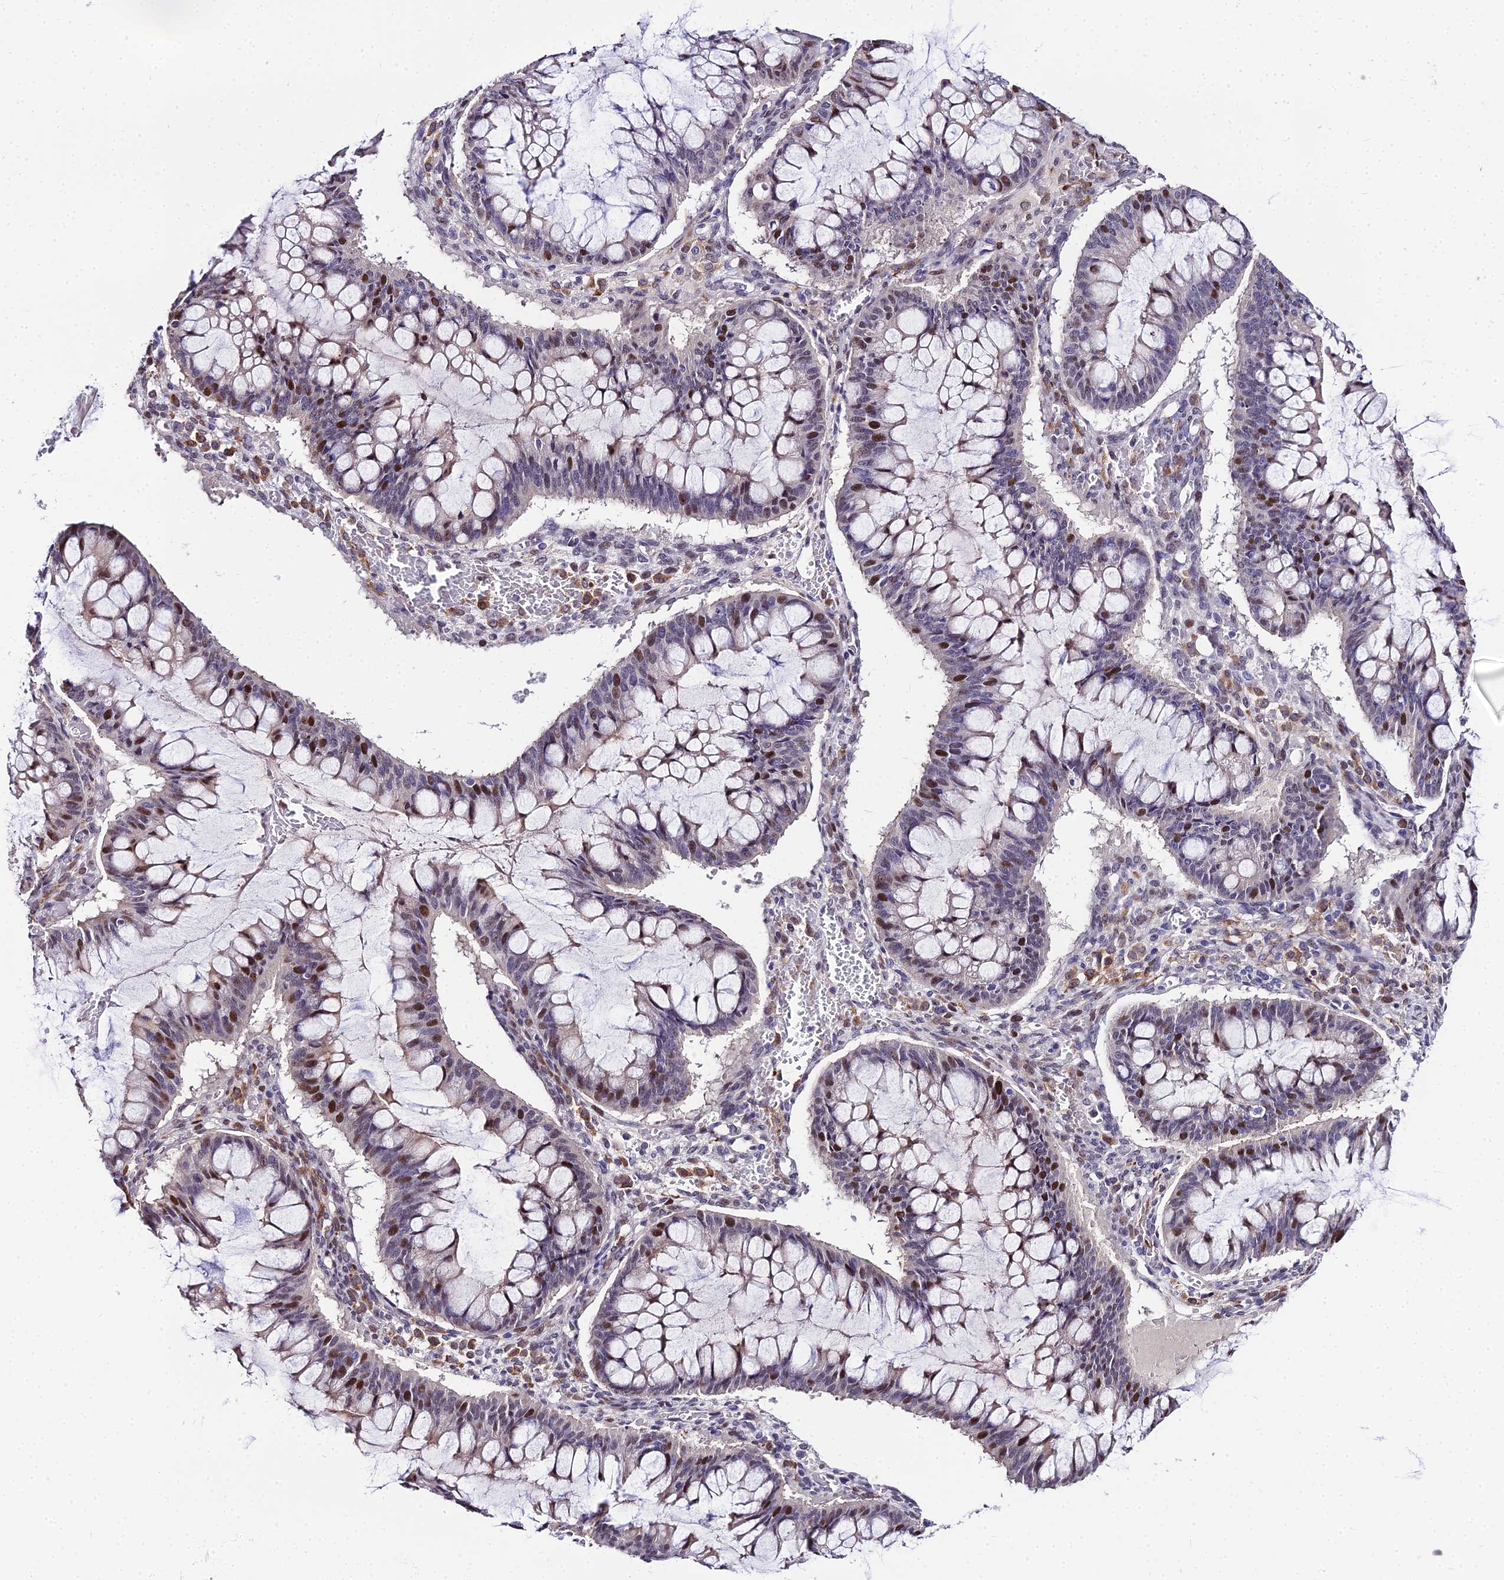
{"staining": {"intensity": "moderate", "quantity": "25%-75%", "location": "cytoplasmic/membranous,nuclear"}, "tissue": "ovarian cancer", "cell_type": "Tumor cells", "image_type": "cancer", "snomed": [{"axis": "morphology", "description": "Cystadenocarcinoma, mucinous, NOS"}, {"axis": "topography", "description": "Ovary"}], "caption": "A brown stain labels moderate cytoplasmic/membranous and nuclear staining of a protein in ovarian cancer (mucinous cystadenocarcinoma) tumor cells. (Brightfield microscopy of DAB IHC at high magnification).", "gene": "TRIML2", "patient": {"sex": "female", "age": 73}}